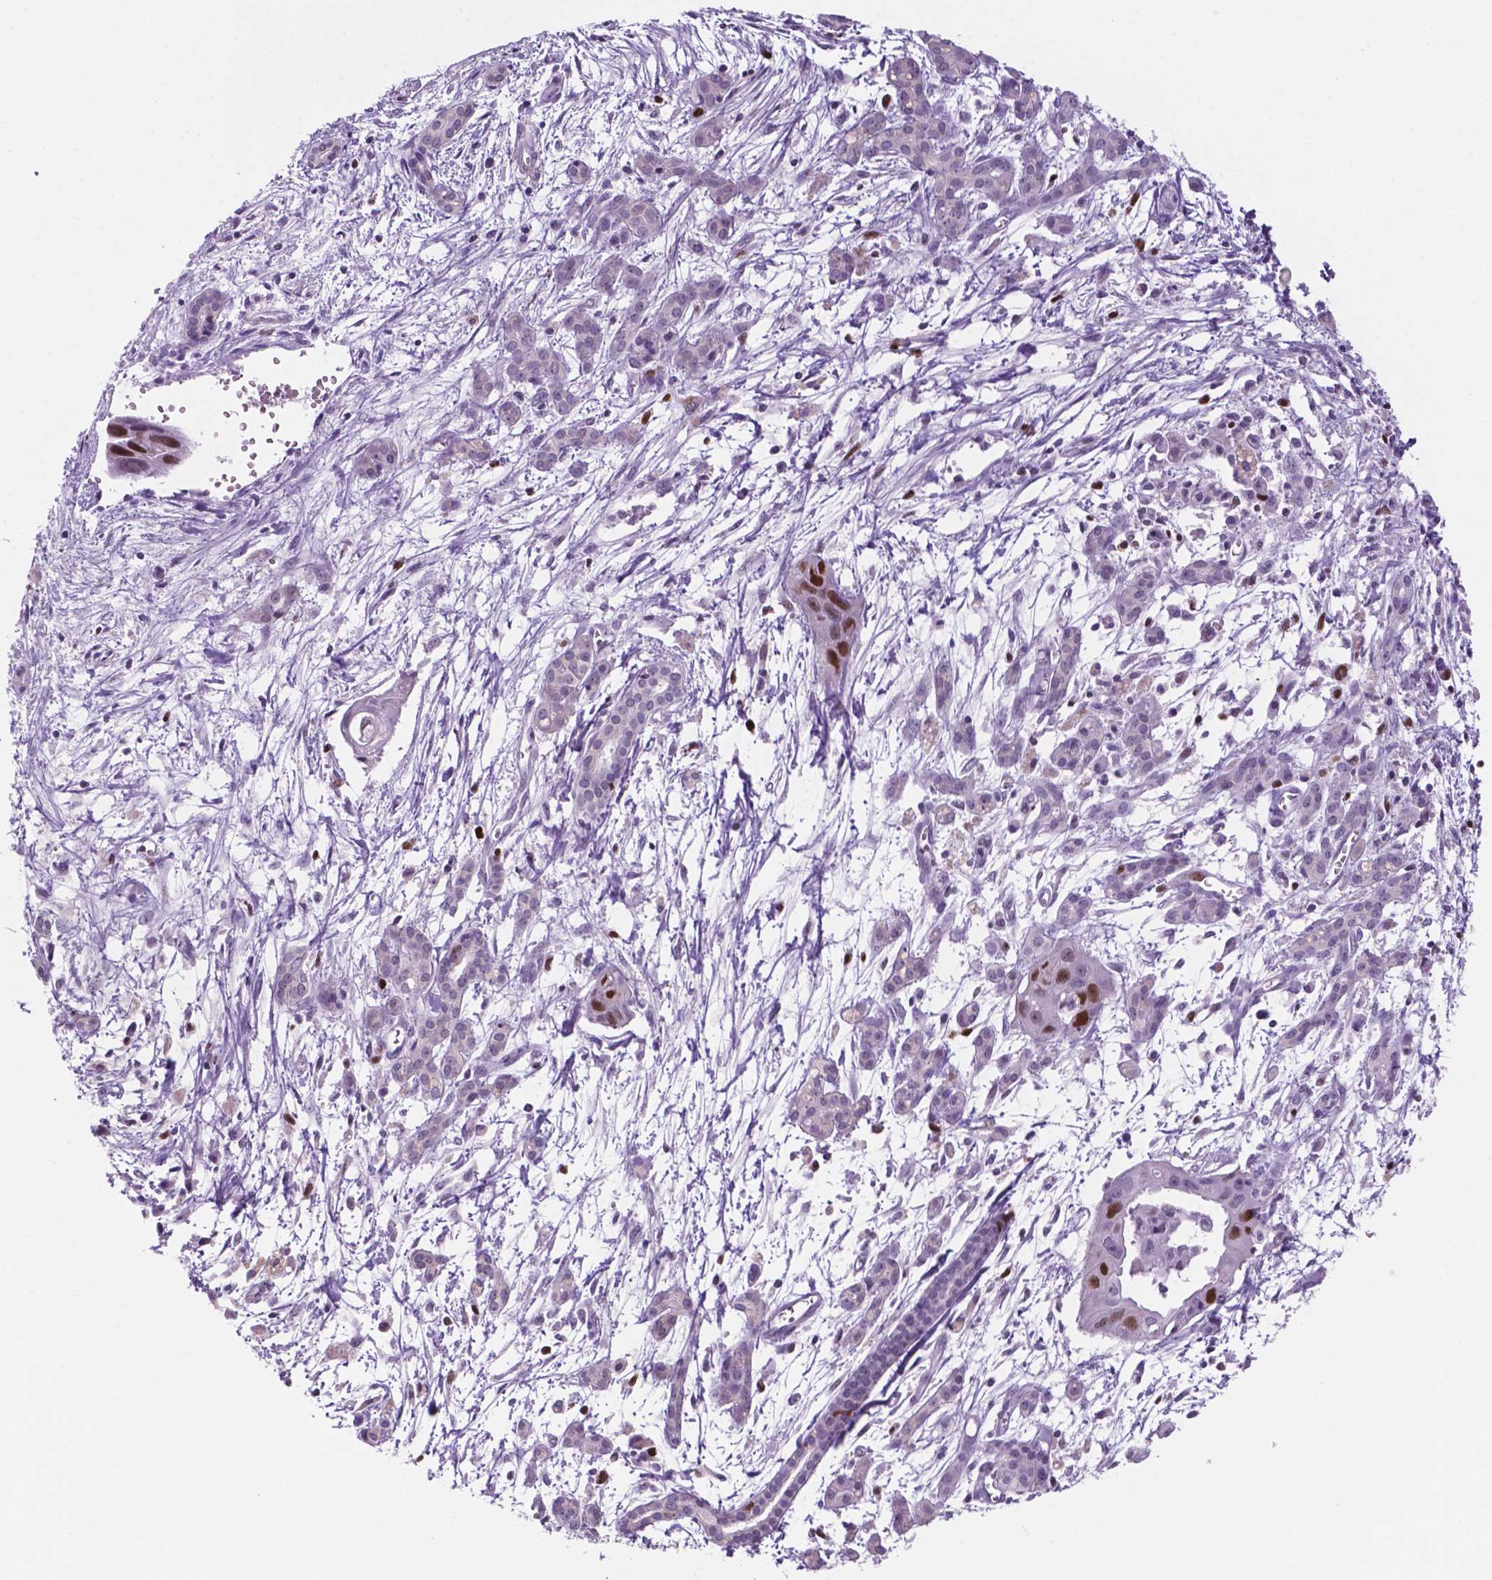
{"staining": {"intensity": "moderate", "quantity": "<25%", "location": "nuclear"}, "tissue": "pancreatic cancer", "cell_type": "Tumor cells", "image_type": "cancer", "snomed": [{"axis": "morphology", "description": "Adenocarcinoma, NOS"}, {"axis": "topography", "description": "Pancreas"}], "caption": "An IHC image of neoplastic tissue is shown. Protein staining in brown shows moderate nuclear positivity in pancreatic cancer (adenocarcinoma) within tumor cells. (DAB (3,3'-diaminobenzidine) IHC, brown staining for protein, blue staining for nuclei).", "gene": "NCAPH2", "patient": {"sex": "male", "age": 60}}